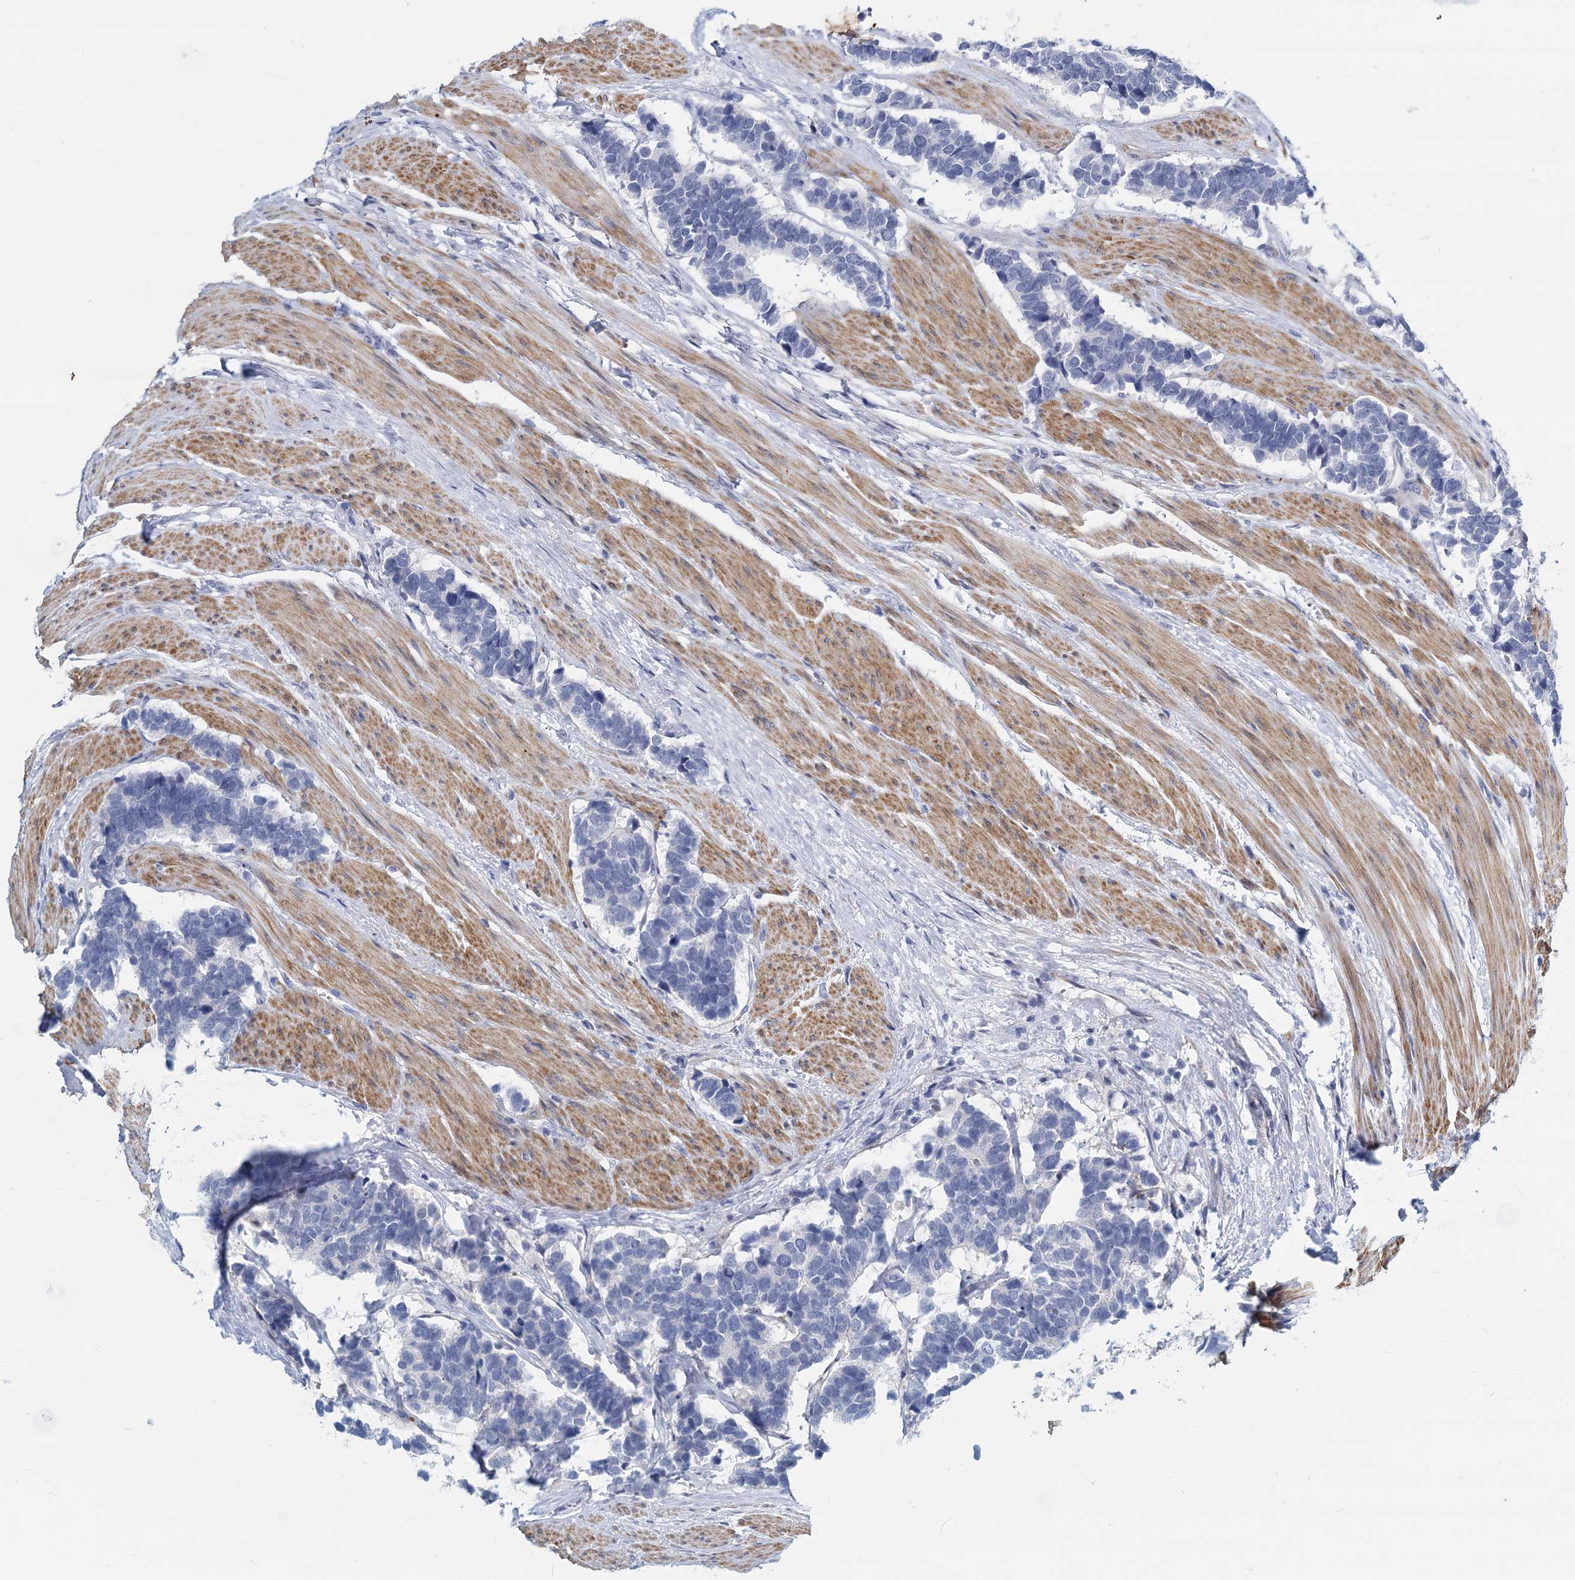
{"staining": {"intensity": "negative", "quantity": "none", "location": "none"}, "tissue": "carcinoid", "cell_type": "Tumor cells", "image_type": "cancer", "snomed": [{"axis": "morphology", "description": "Carcinoma, NOS"}, {"axis": "morphology", "description": "Carcinoid, malignant, NOS"}, {"axis": "topography", "description": "Urinary bladder"}], "caption": "Immunohistochemistry of human carcinoid displays no expression in tumor cells.", "gene": "GSTM3", "patient": {"sex": "male", "age": 57}}